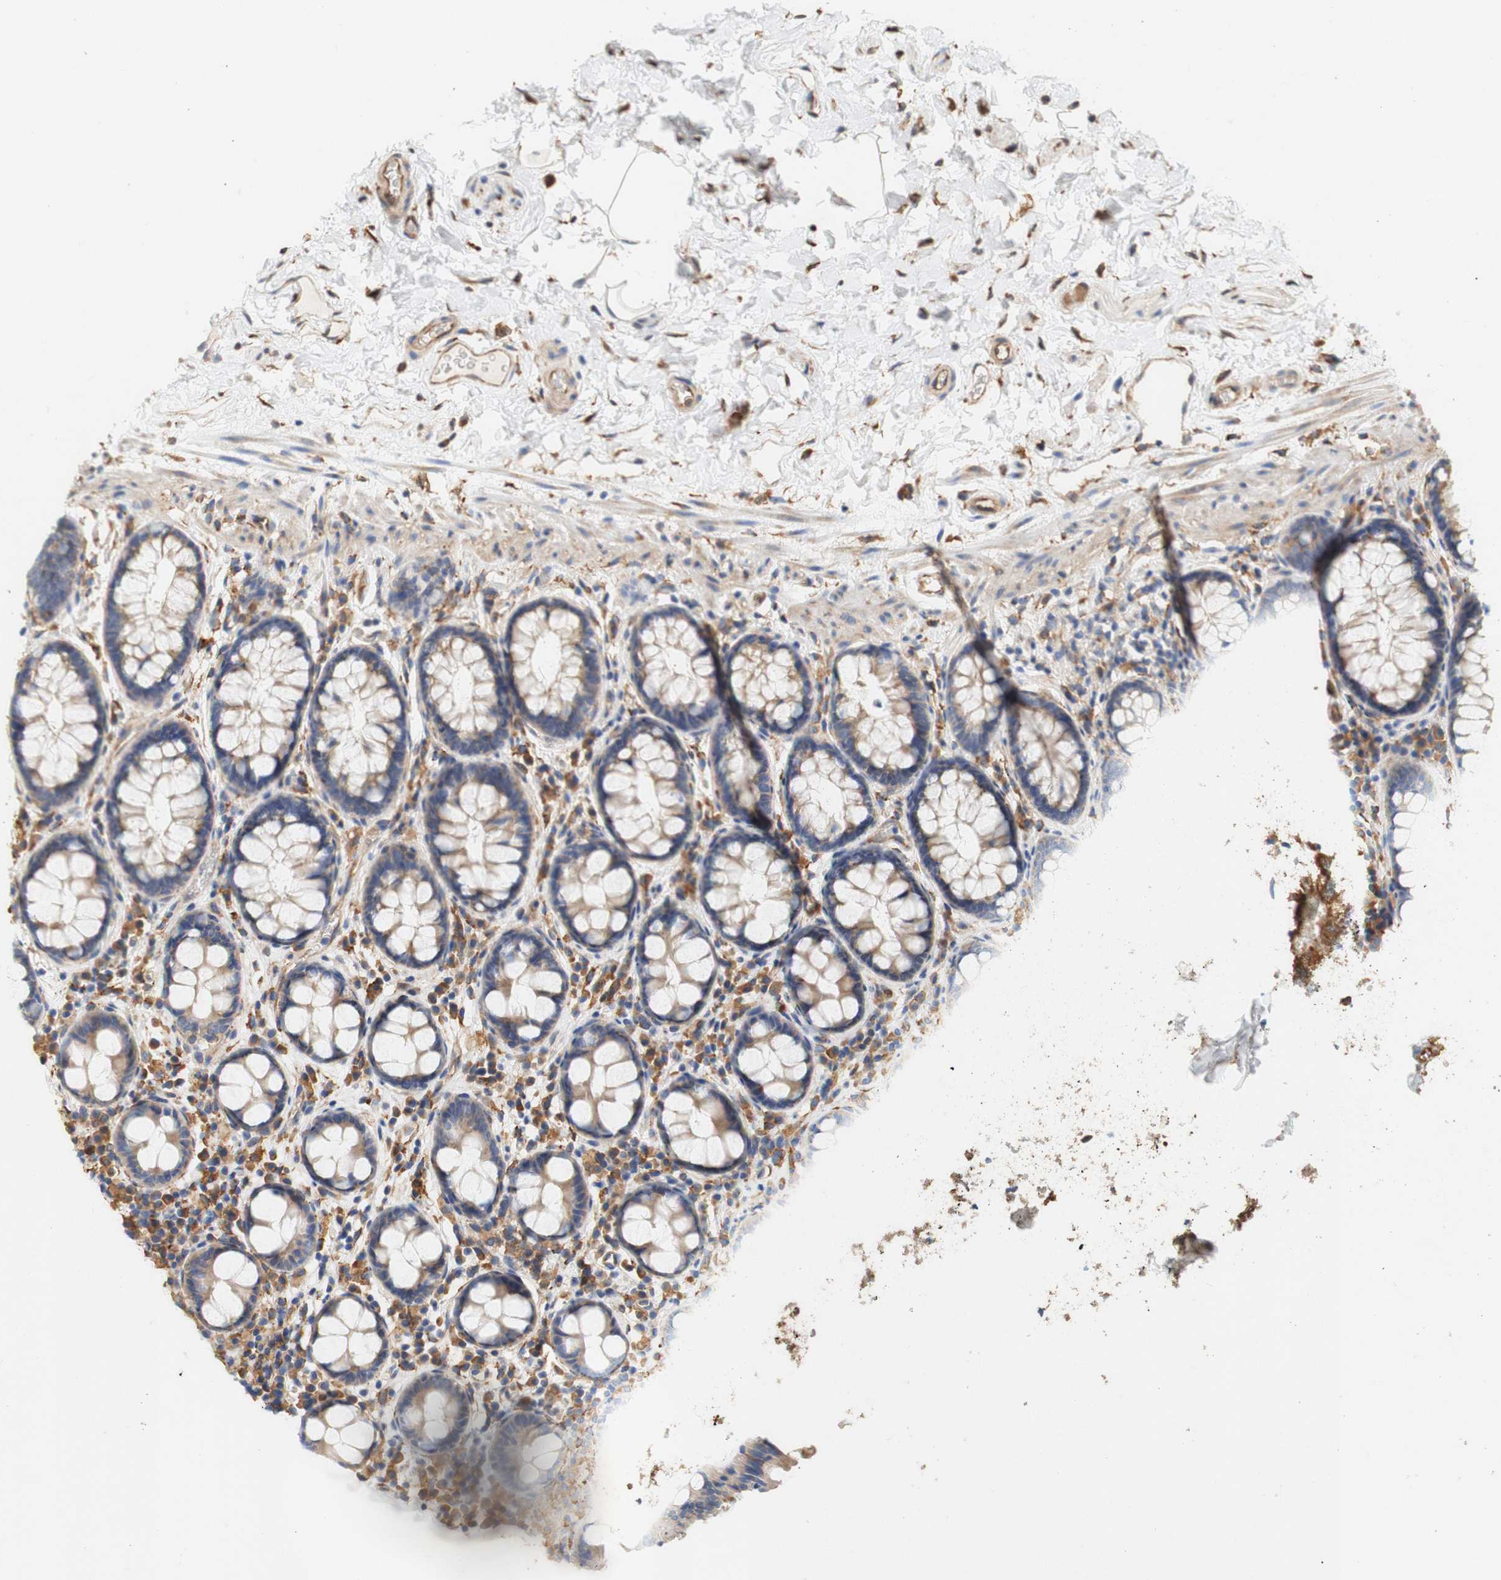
{"staining": {"intensity": "moderate", "quantity": ">75%", "location": "cytoplasmic/membranous"}, "tissue": "colon", "cell_type": "Endothelial cells", "image_type": "normal", "snomed": [{"axis": "morphology", "description": "Normal tissue, NOS"}, {"axis": "topography", "description": "Colon"}], "caption": "There is medium levels of moderate cytoplasmic/membranous expression in endothelial cells of benign colon, as demonstrated by immunohistochemical staining (brown color).", "gene": "EIF2AK4", "patient": {"sex": "female", "age": 80}}